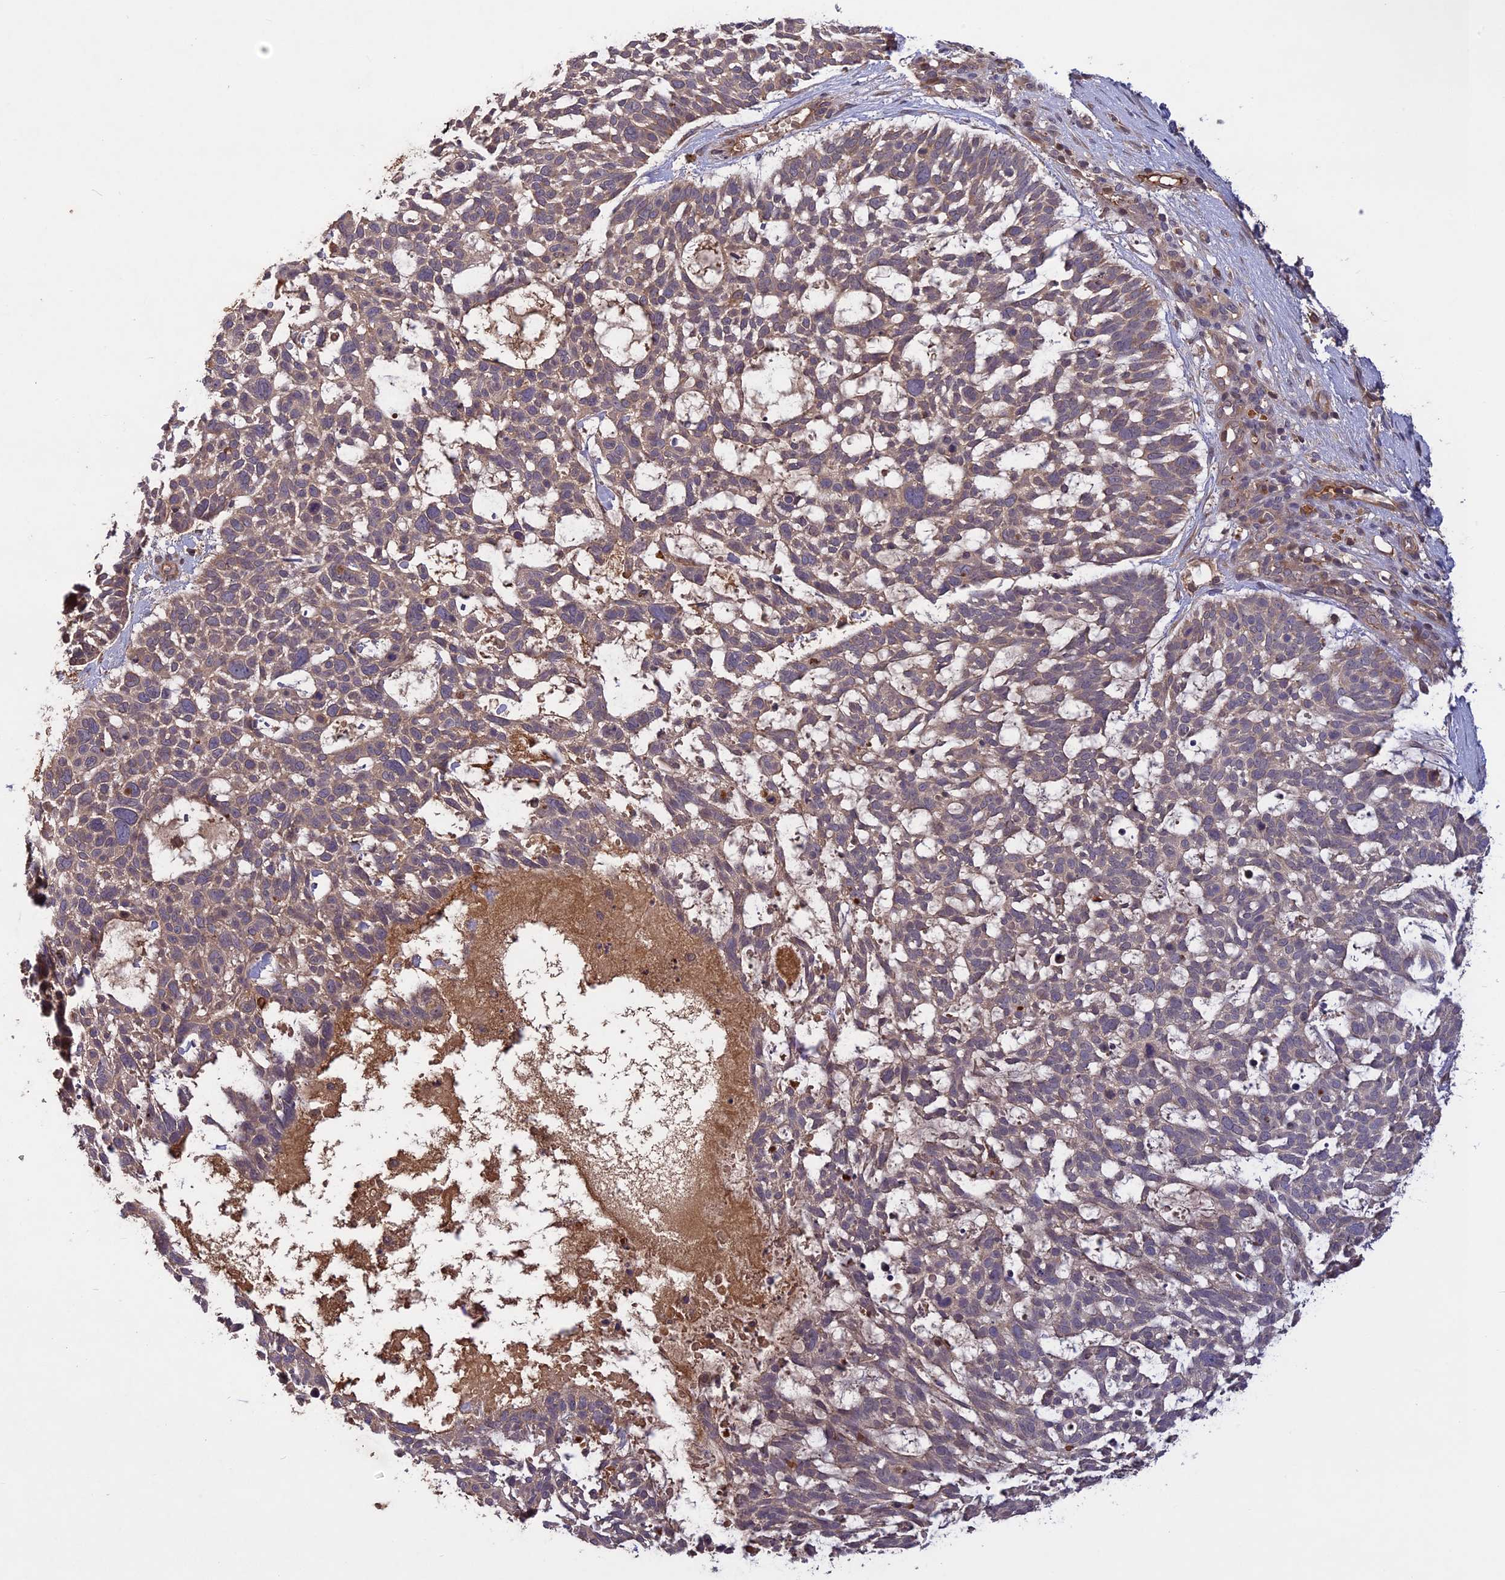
{"staining": {"intensity": "weak", "quantity": ">75%", "location": "cytoplasmic/membranous"}, "tissue": "skin cancer", "cell_type": "Tumor cells", "image_type": "cancer", "snomed": [{"axis": "morphology", "description": "Basal cell carcinoma"}, {"axis": "topography", "description": "Skin"}], "caption": "DAB immunohistochemical staining of human basal cell carcinoma (skin) shows weak cytoplasmic/membranous protein positivity in approximately >75% of tumor cells.", "gene": "ADO", "patient": {"sex": "male", "age": 88}}